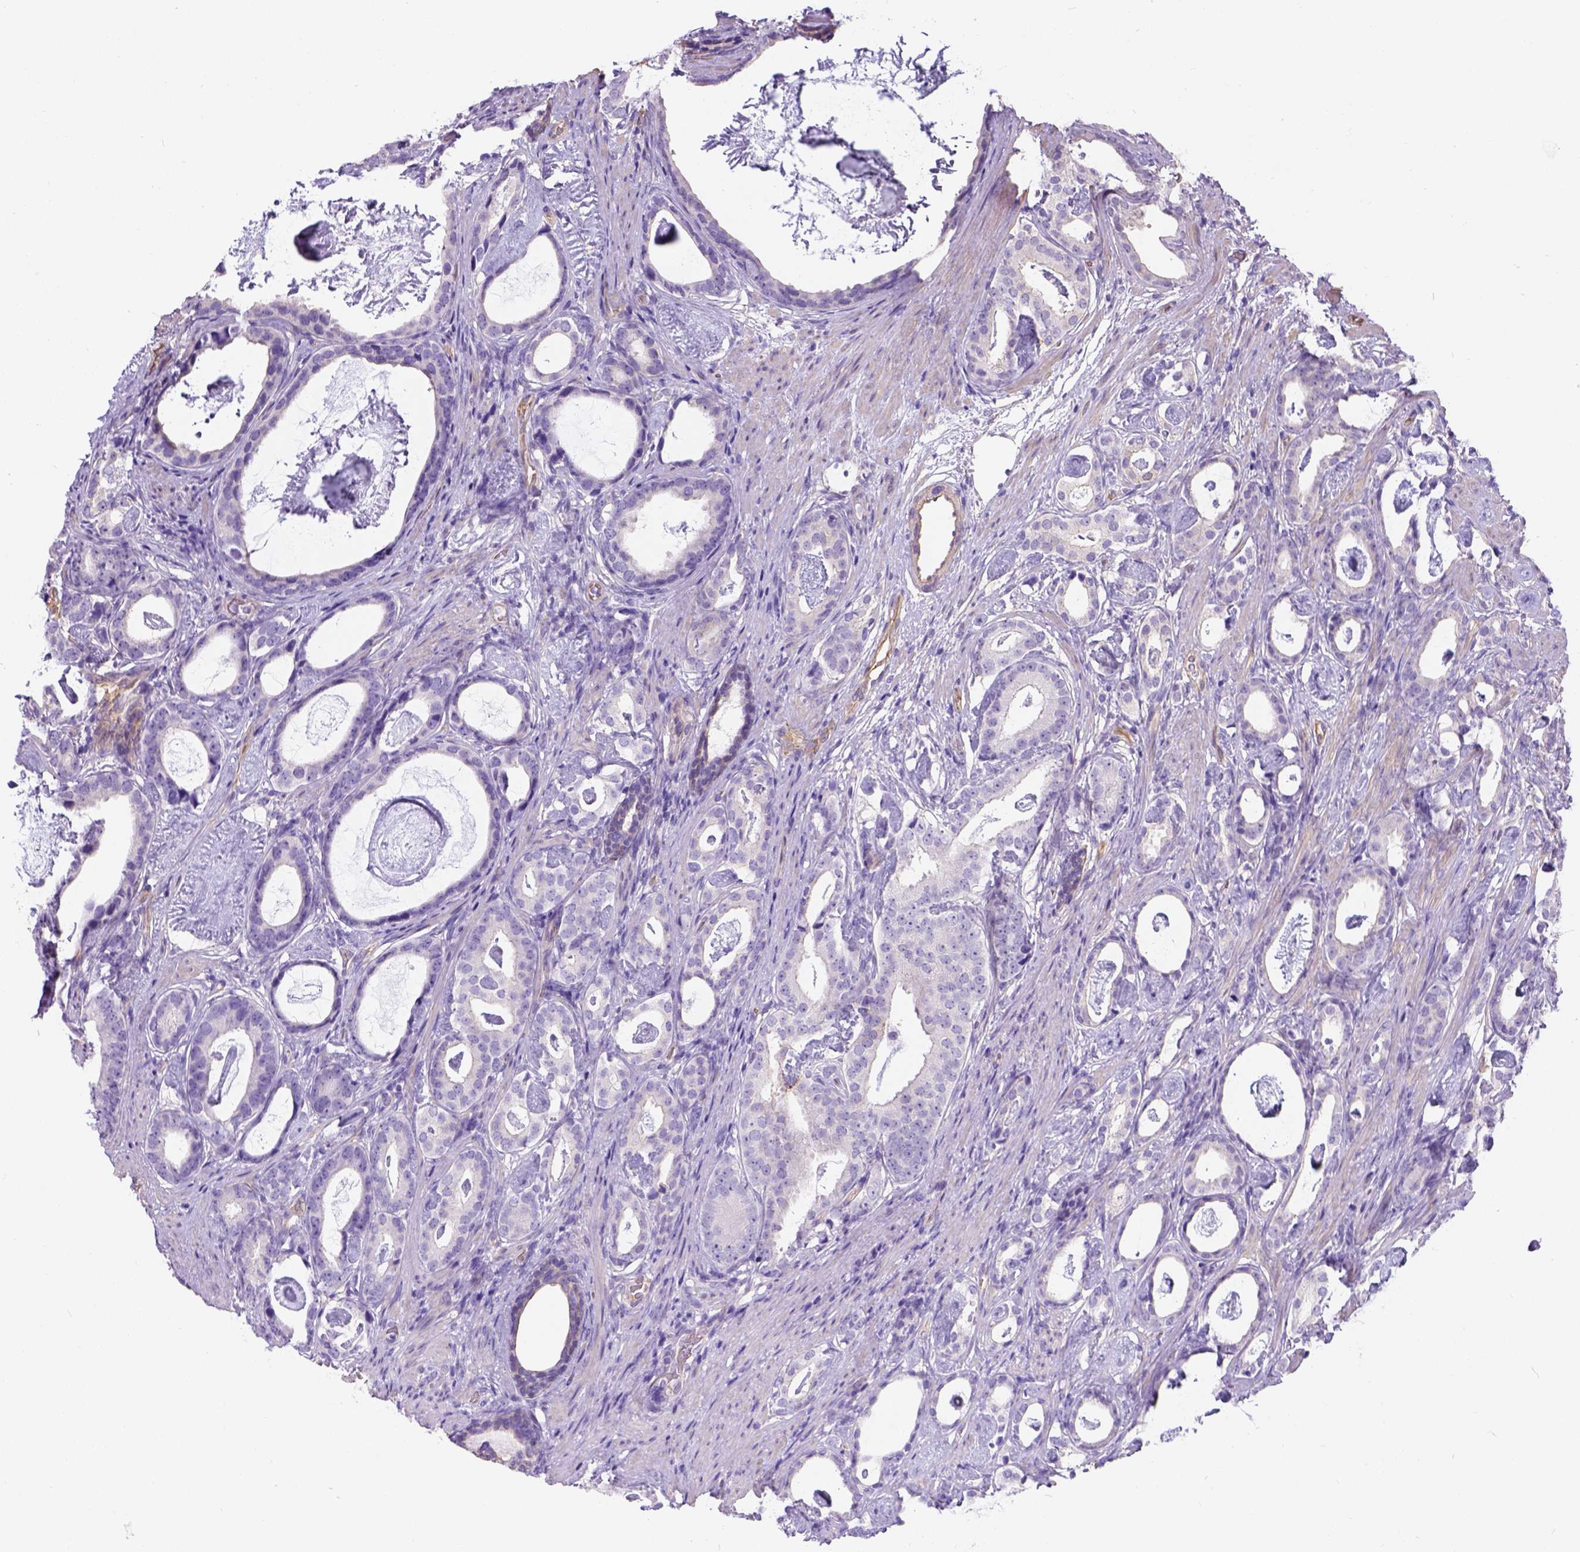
{"staining": {"intensity": "negative", "quantity": "none", "location": "none"}, "tissue": "prostate cancer", "cell_type": "Tumor cells", "image_type": "cancer", "snomed": [{"axis": "morphology", "description": "Adenocarcinoma, Low grade"}, {"axis": "topography", "description": "Prostate and seminal vesicle, NOS"}], "caption": "Human prostate cancer (low-grade adenocarcinoma) stained for a protein using IHC demonstrates no positivity in tumor cells.", "gene": "PHF7", "patient": {"sex": "male", "age": 71}}